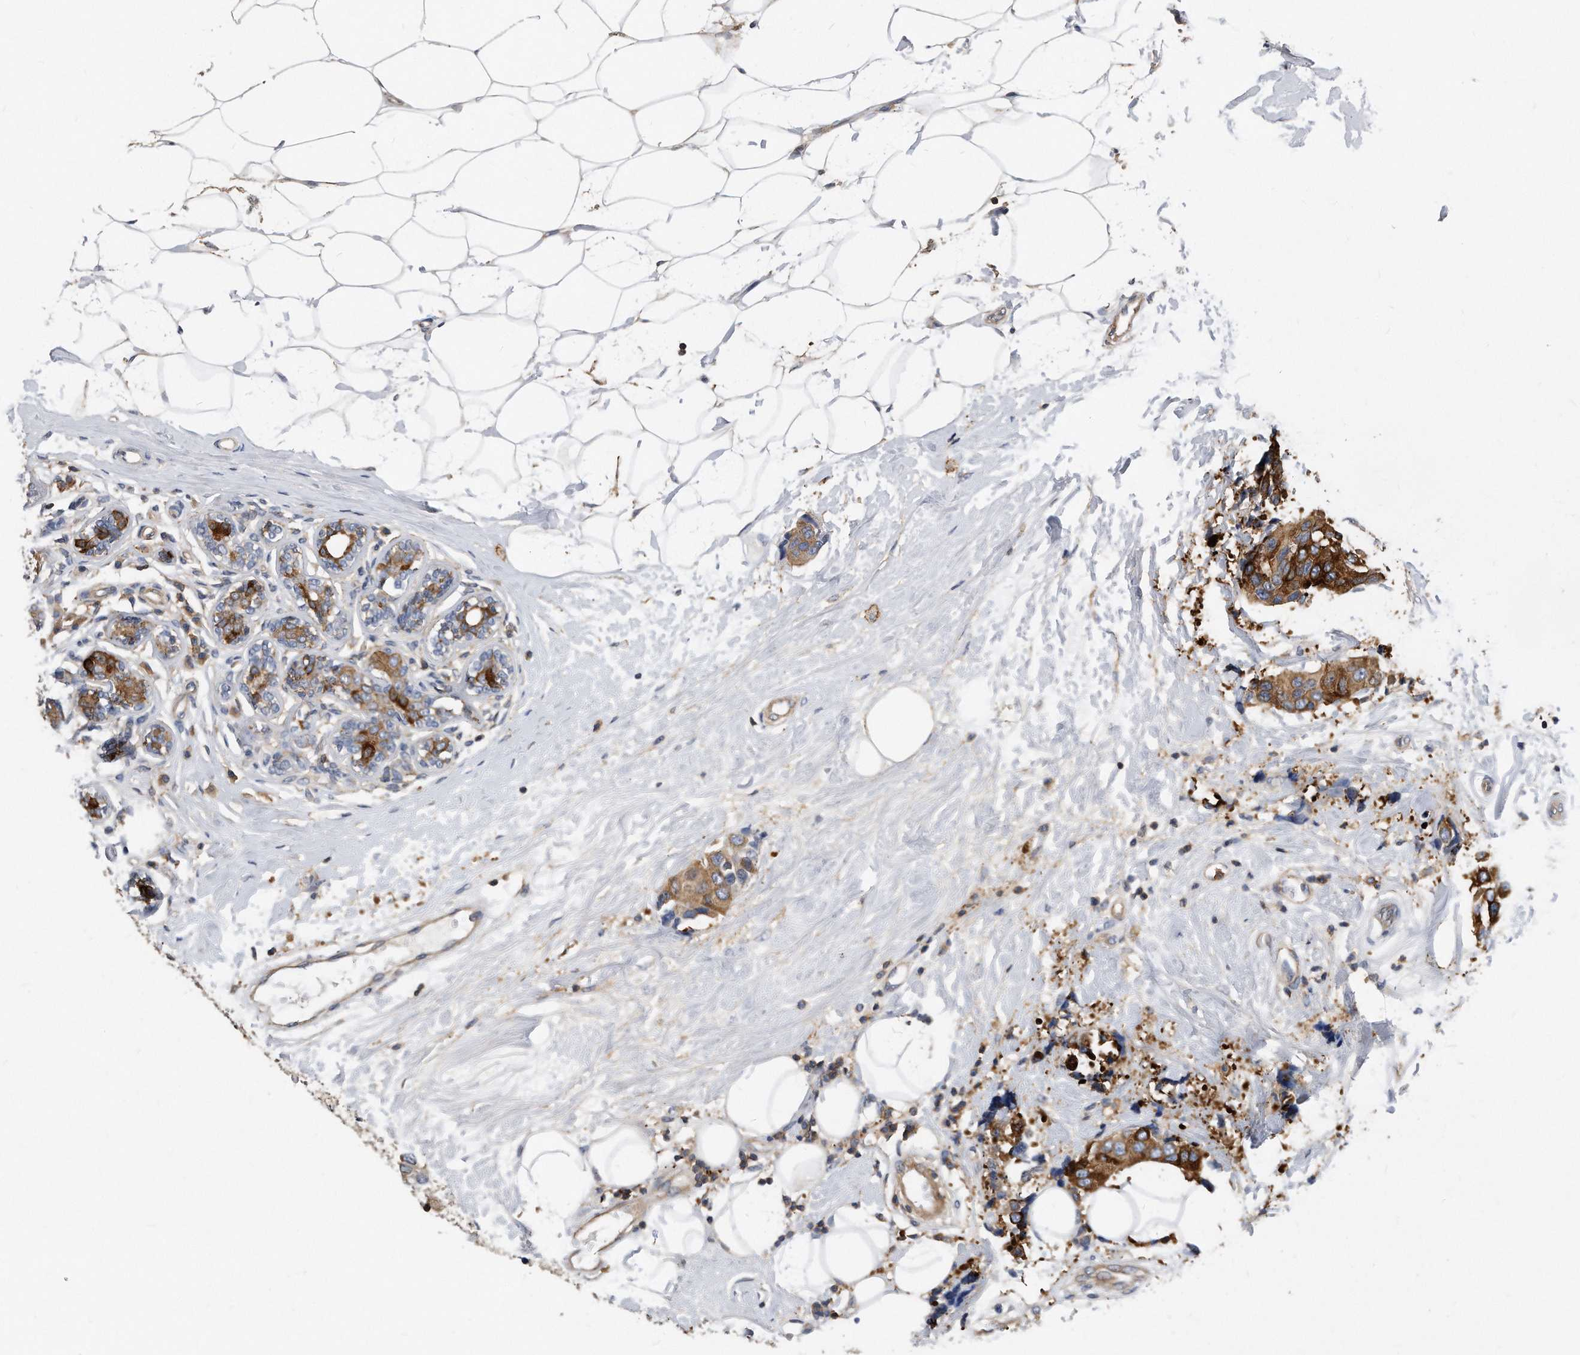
{"staining": {"intensity": "moderate", "quantity": ">75%", "location": "cytoplasmic/membranous"}, "tissue": "breast cancer", "cell_type": "Tumor cells", "image_type": "cancer", "snomed": [{"axis": "morphology", "description": "Normal tissue, NOS"}, {"axis": "morphology", "description": "Duct carcinoma"}, {"axis": "topography", "description": "Breast"}], "caption": "Immunohistochemical staining of human breast intraductal carcinoma demonstrates medium levels of moderate cytoplasmic/membranous staining in about >75% of tumor cells.", "gene": "ATG5", "patient": {"sex": "female", "age": 39}}